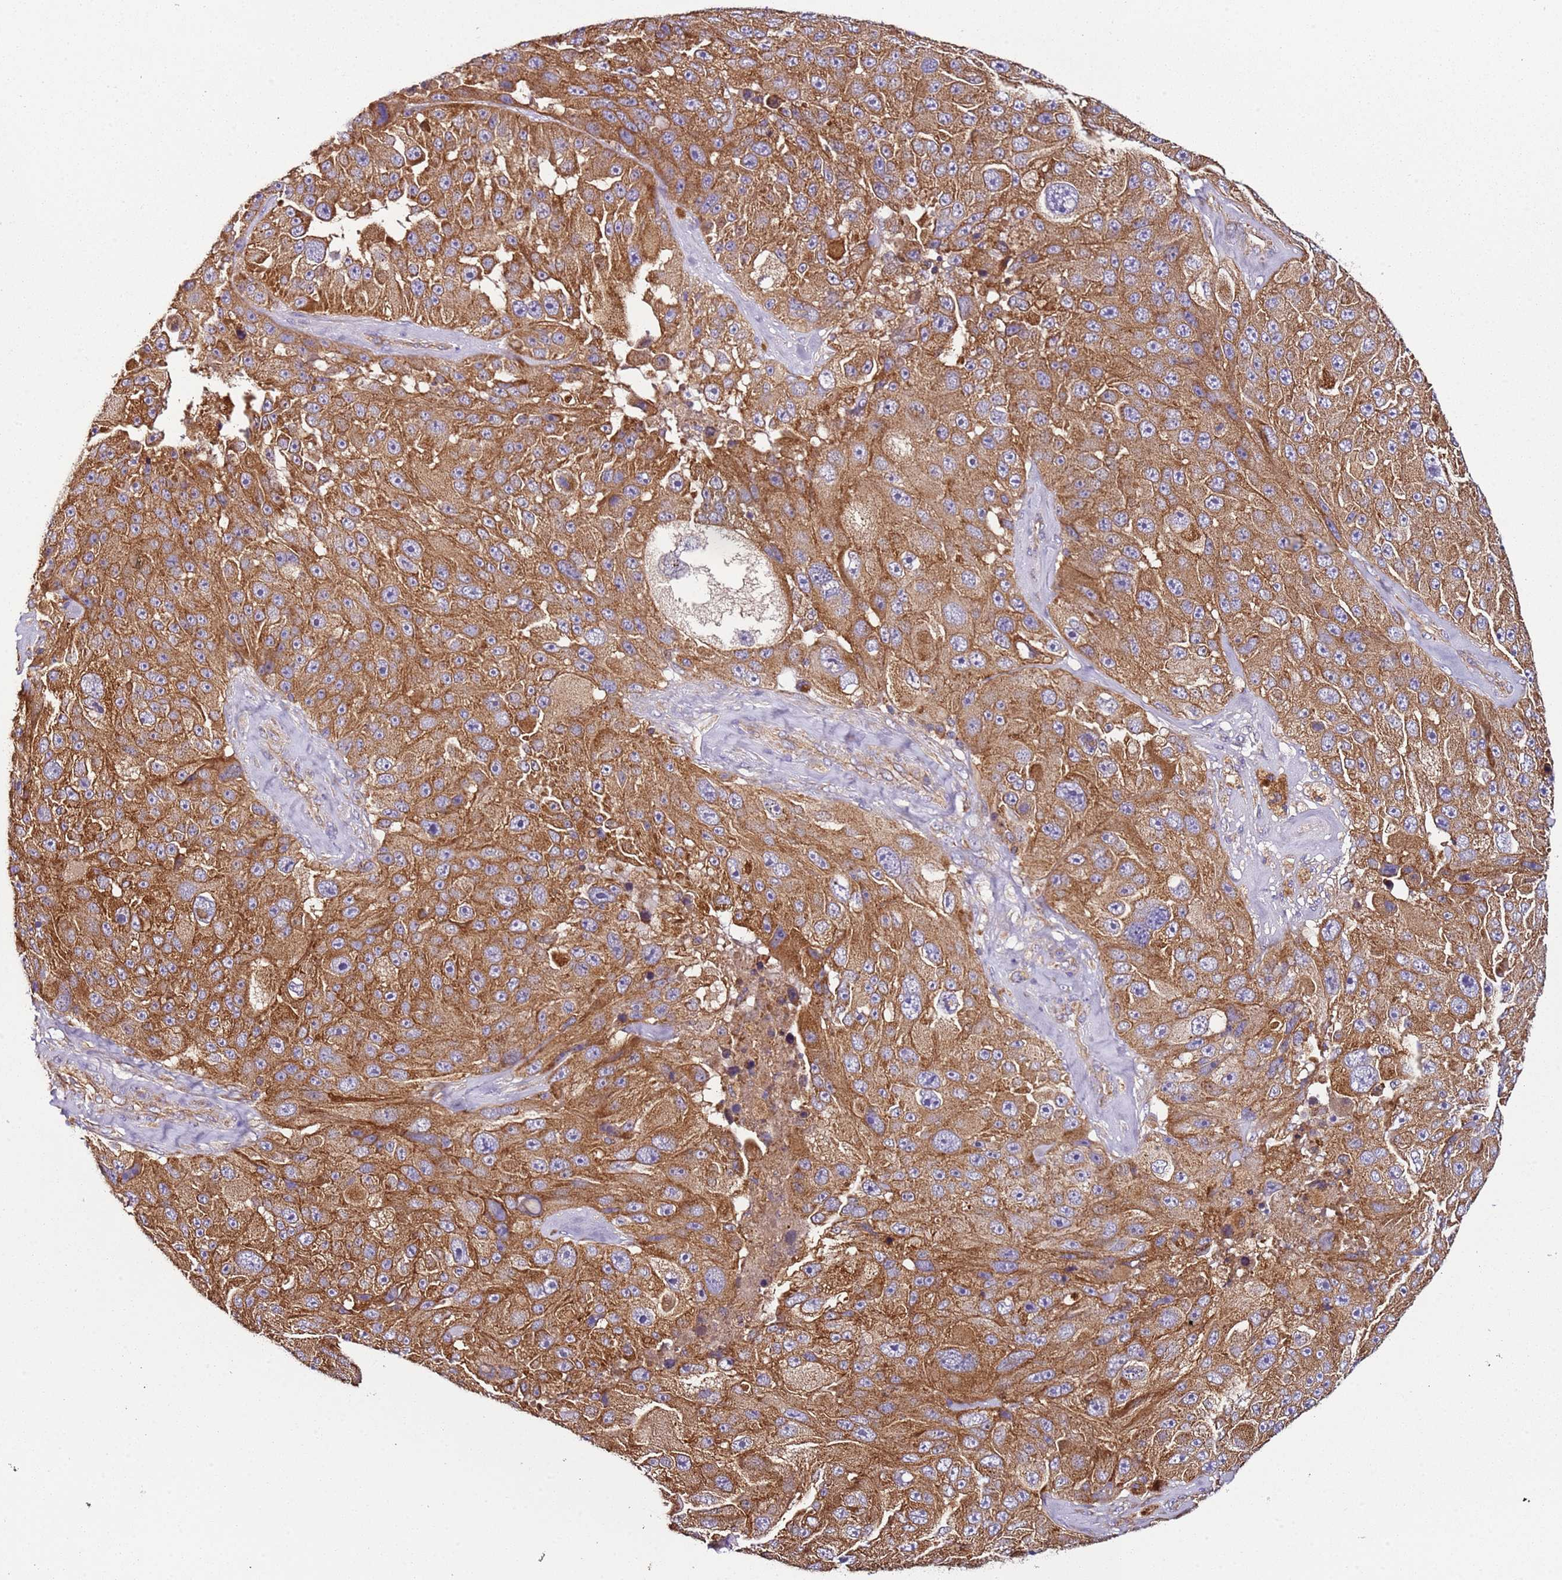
{"staining": {"intensity": "moderate", "quantity": ">75%", "location": "cytoplasmic/membranous"}, "tissue": "melanoma", "cell_type": "Tumor cells", "image_type": "cancer", "snomed": [{"axis": "morphology", "description": "Malignant melanoma, Metastatic site"}, {"axis": "topography", "description": "Lymph node"}], "caption": "Protein staining by immunohistochemistry shows moderate cytoplasmic/membranous staining in approximately >75% of tumor cells in malignant melanoma (metastatic site).", "gene": "RMND5A", "patient": {"sex": "male", "age": 62}}